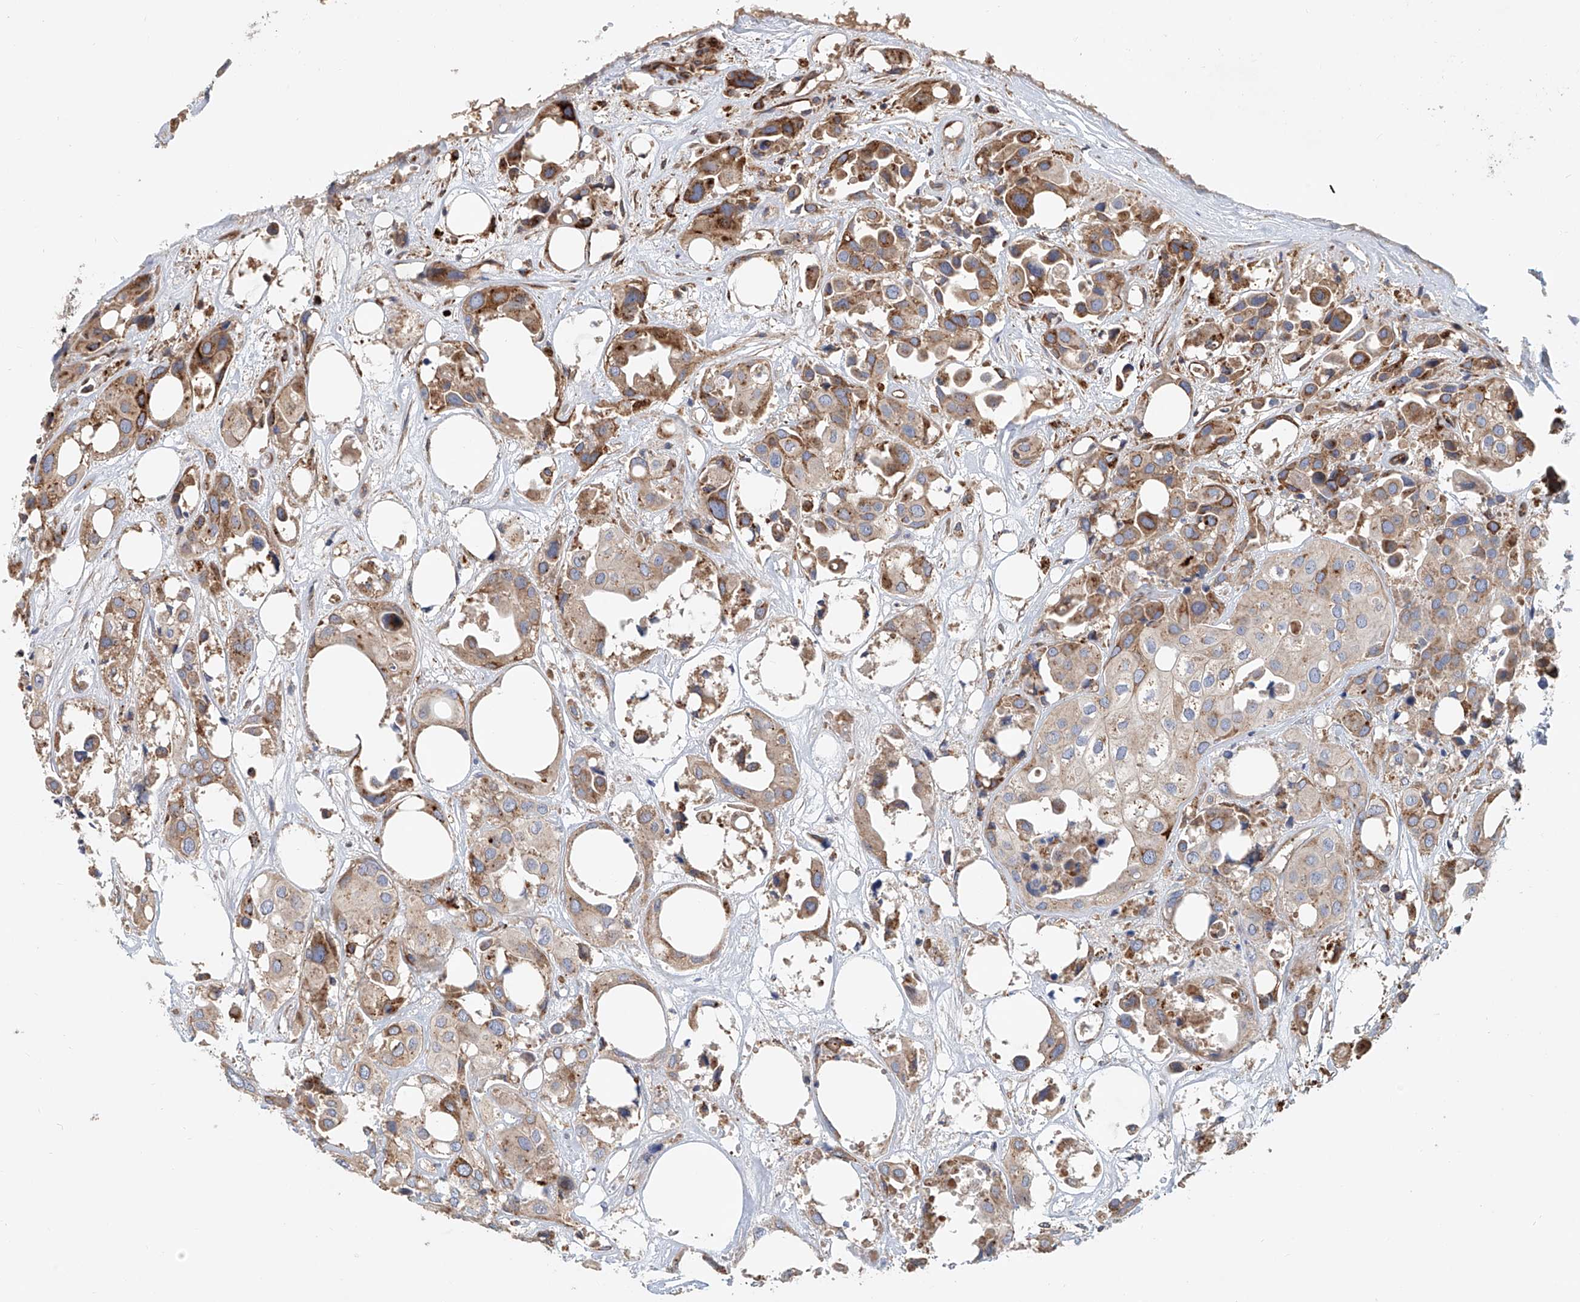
{"staining": {"intensity": "moderate", "quantity": "25%-75%", "location": "cytoplasmic/membranous"}, "tissue": "urothelial cancer", "cell_type": "Tumor cells", "image_type": "cancer", "snomed": [{"axis": "morphology", "description": "Urothelial carcinoma, High grade"}, {"axis": "topography", "description": "Urinary bladder"}], "caption": "This is an image of IHC staining of urothelial carcinoma (high-grade), which shows moderate positivity in the cytoplasmic/membranous of tumor cells.", "gene": "HGSNAT", "patient": {"sex": "male", "age": 64}}